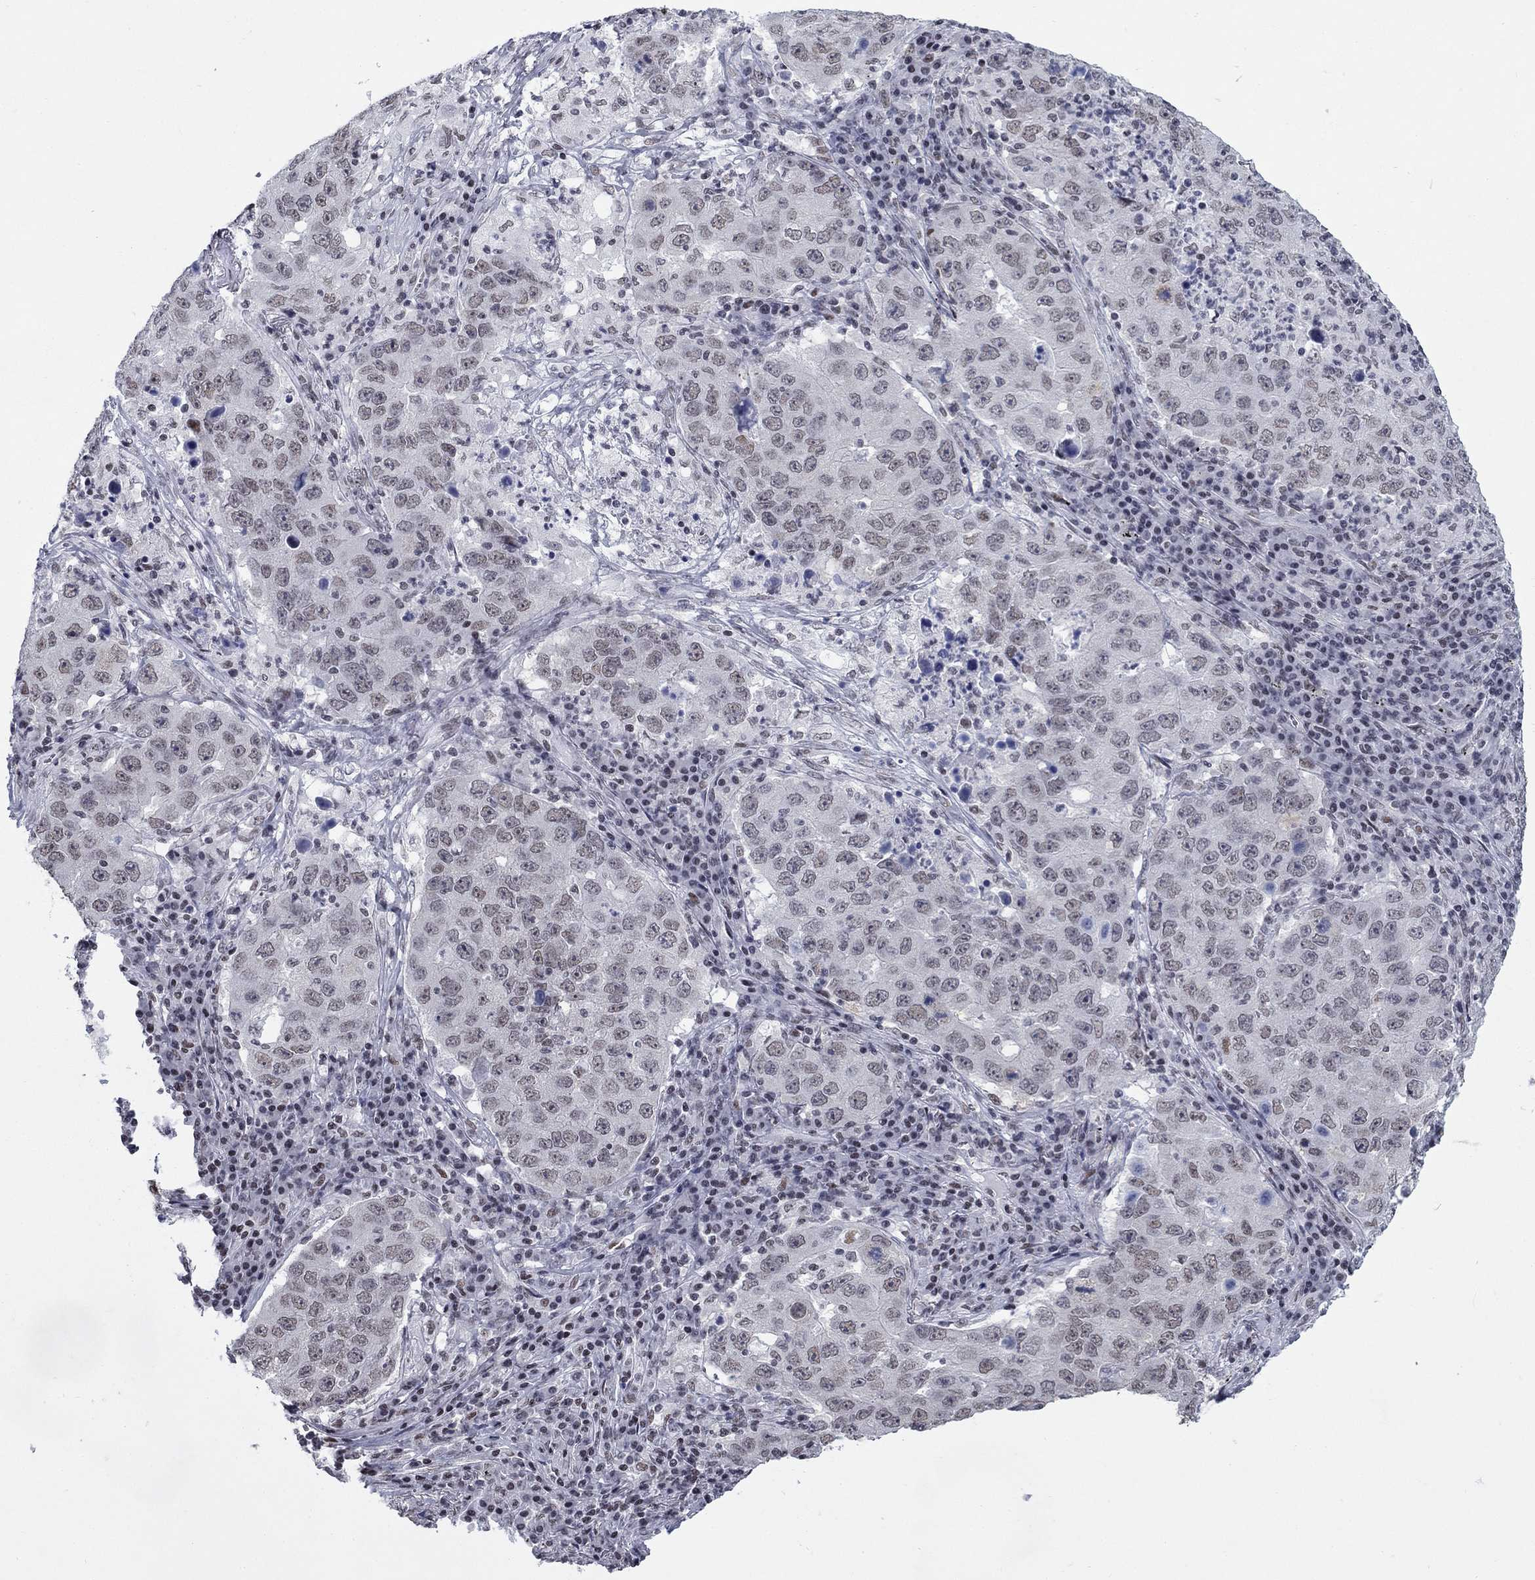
{"staining": {"intensity": "negative", "quantity": "none", "location": "none"}, "tissue": "lung cancer", "cell_type": "Tumor cells", "image_type": "cancer", "snomed": [{"axis": "morphology", "description": "Adenocarcinoma, NOS"}, {"axis": "topography", "description": "Lung"}], "caption": "The immunohistochemistry micrograph has no significant positivity in tumor cells of adenocarcinoma (lung) tissue.", "gene": "NPAS3", "patient": {"sex": "male", "age": 73}}